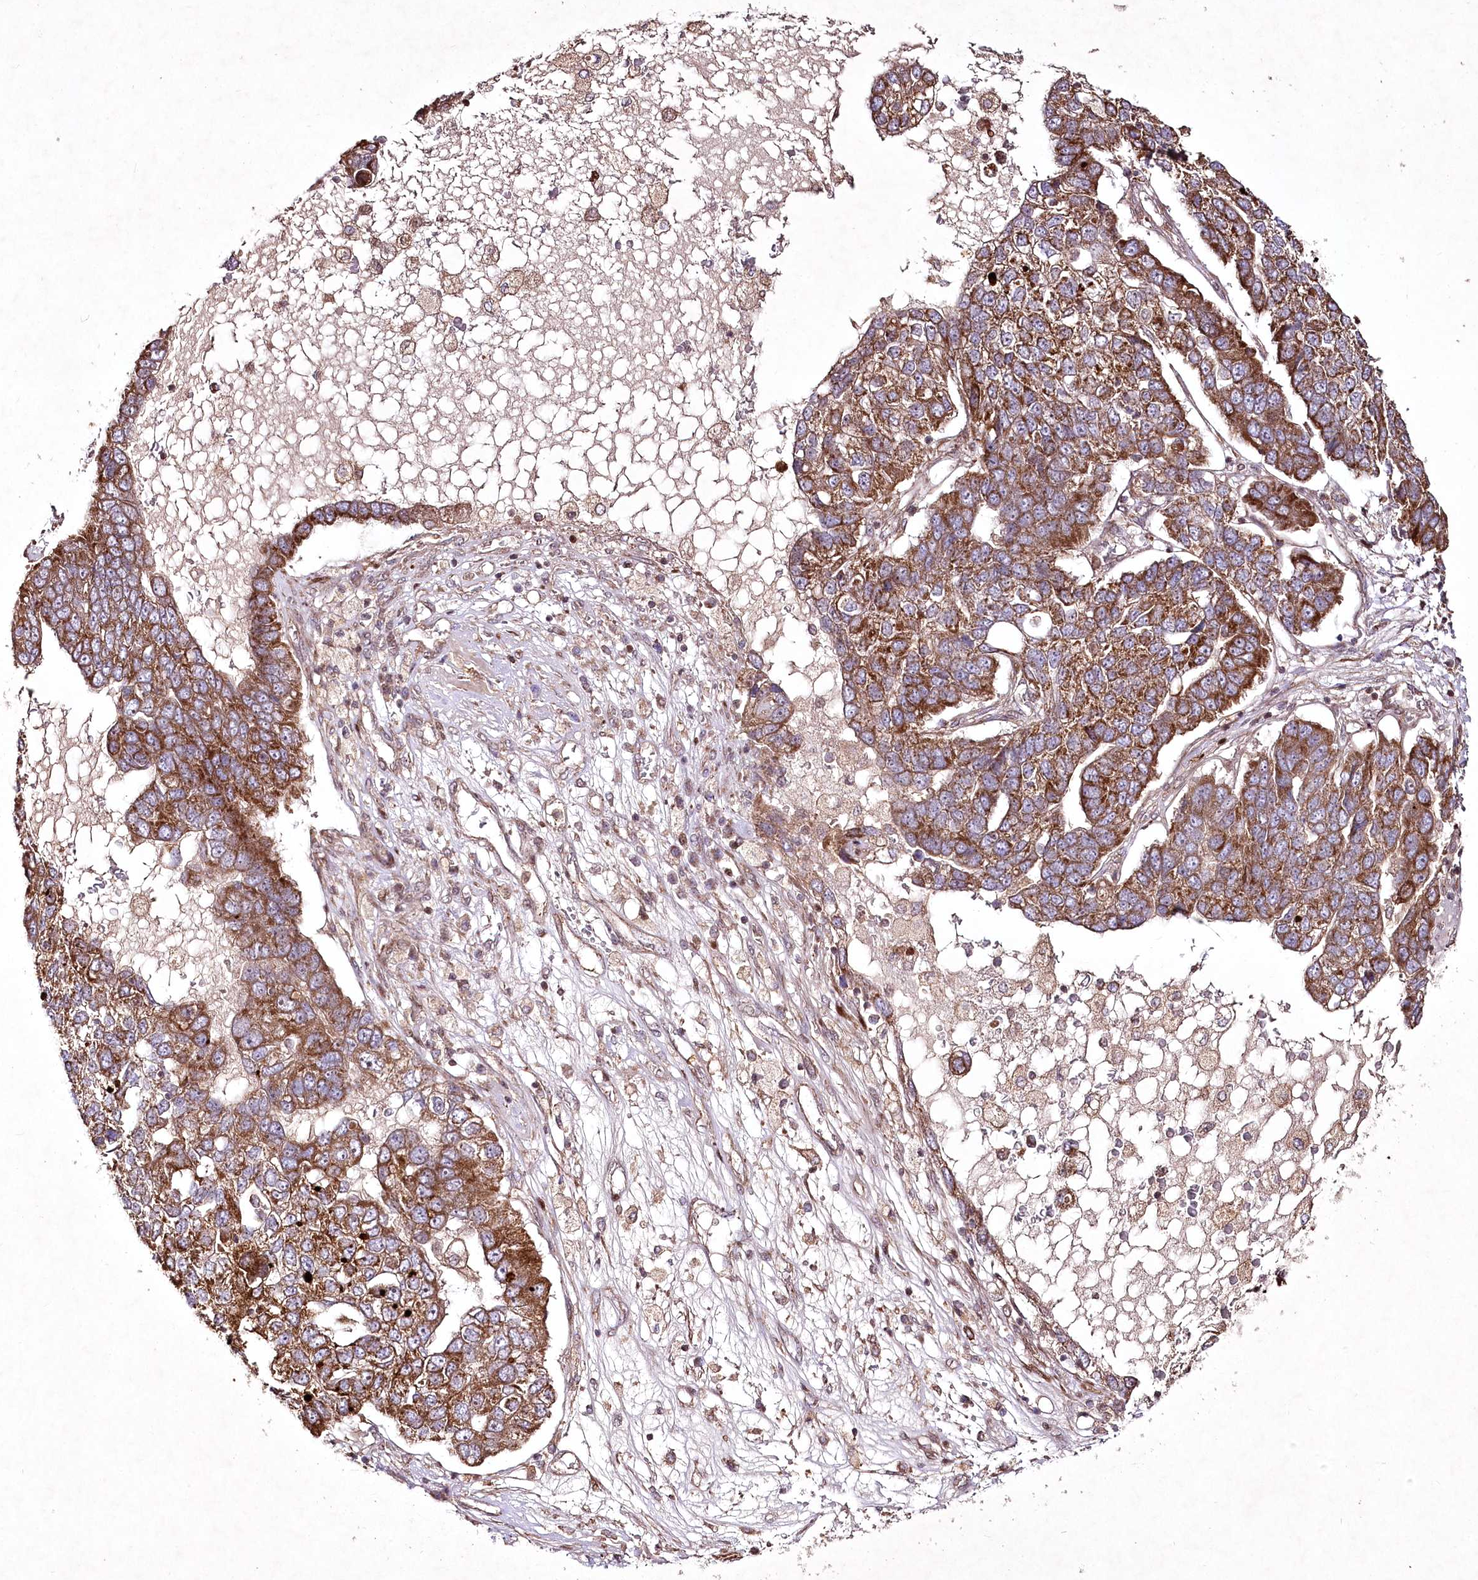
{"staining": {"intensity": "moderate", "quantity": ">75%", "location": "cytoplasmic/membranous"}, "tissue": "pancreatic cancer", "cell_type": "Tumor cells", "image_type": "cancer", "snomed": [{"axis": "morphology", "description": "Adenocarcinoma, NOS"}, {"axis": "topography", "description": "Pancreas"}], "caption": "A high-resolution image shows immunohistochemistry (IHC) staining of pancreatic adenocarcinoma, which exhibits moderate cytoplasmic/membranous expression in approximately >75% of tumor cells.", "gene": "PSTK", "patient": {"sex": "female", "age": 61}}